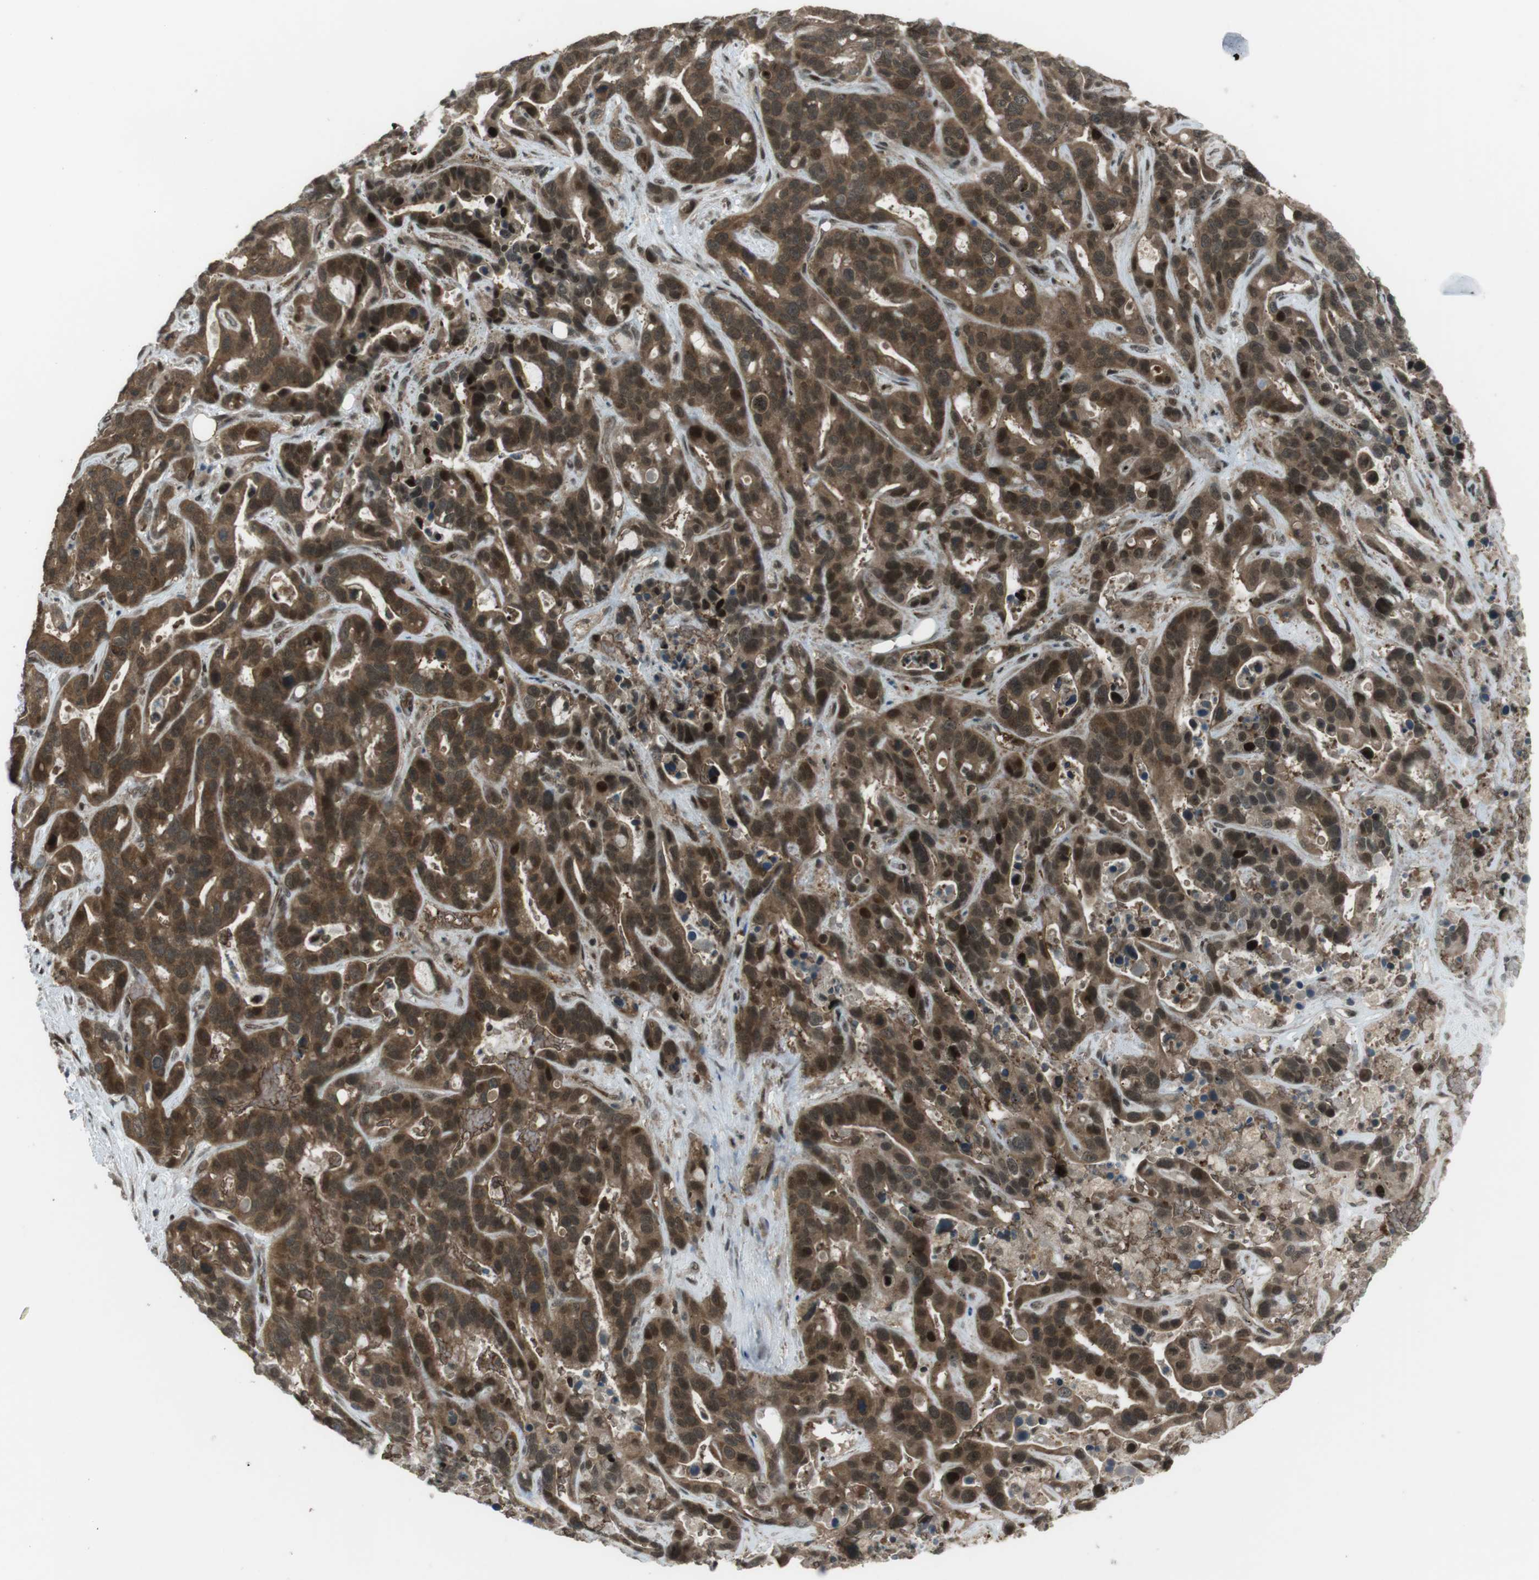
{"staining": {"intensity": "strong", "quantity": ">75%", "location": "cytoplasmic/membranous,nuclear"}, "tissue": "liver cancer", "cell_type": "Tumor cells", "image_type": "cancer", "snomed": [{"axis": "morphology", "description": "Cholangiocarcinoma"}, {"axis": "topography", "description": "Liver"}], "caption": "Immunohistochemical staining of liver cholangiocarcinoma demonstrates strong cytoplasmic/membranous and nuclear protein expression in about >75% of tumor cells.", "gene": "SLITRK5", "patient": {"sex": "female", "age": 65}}